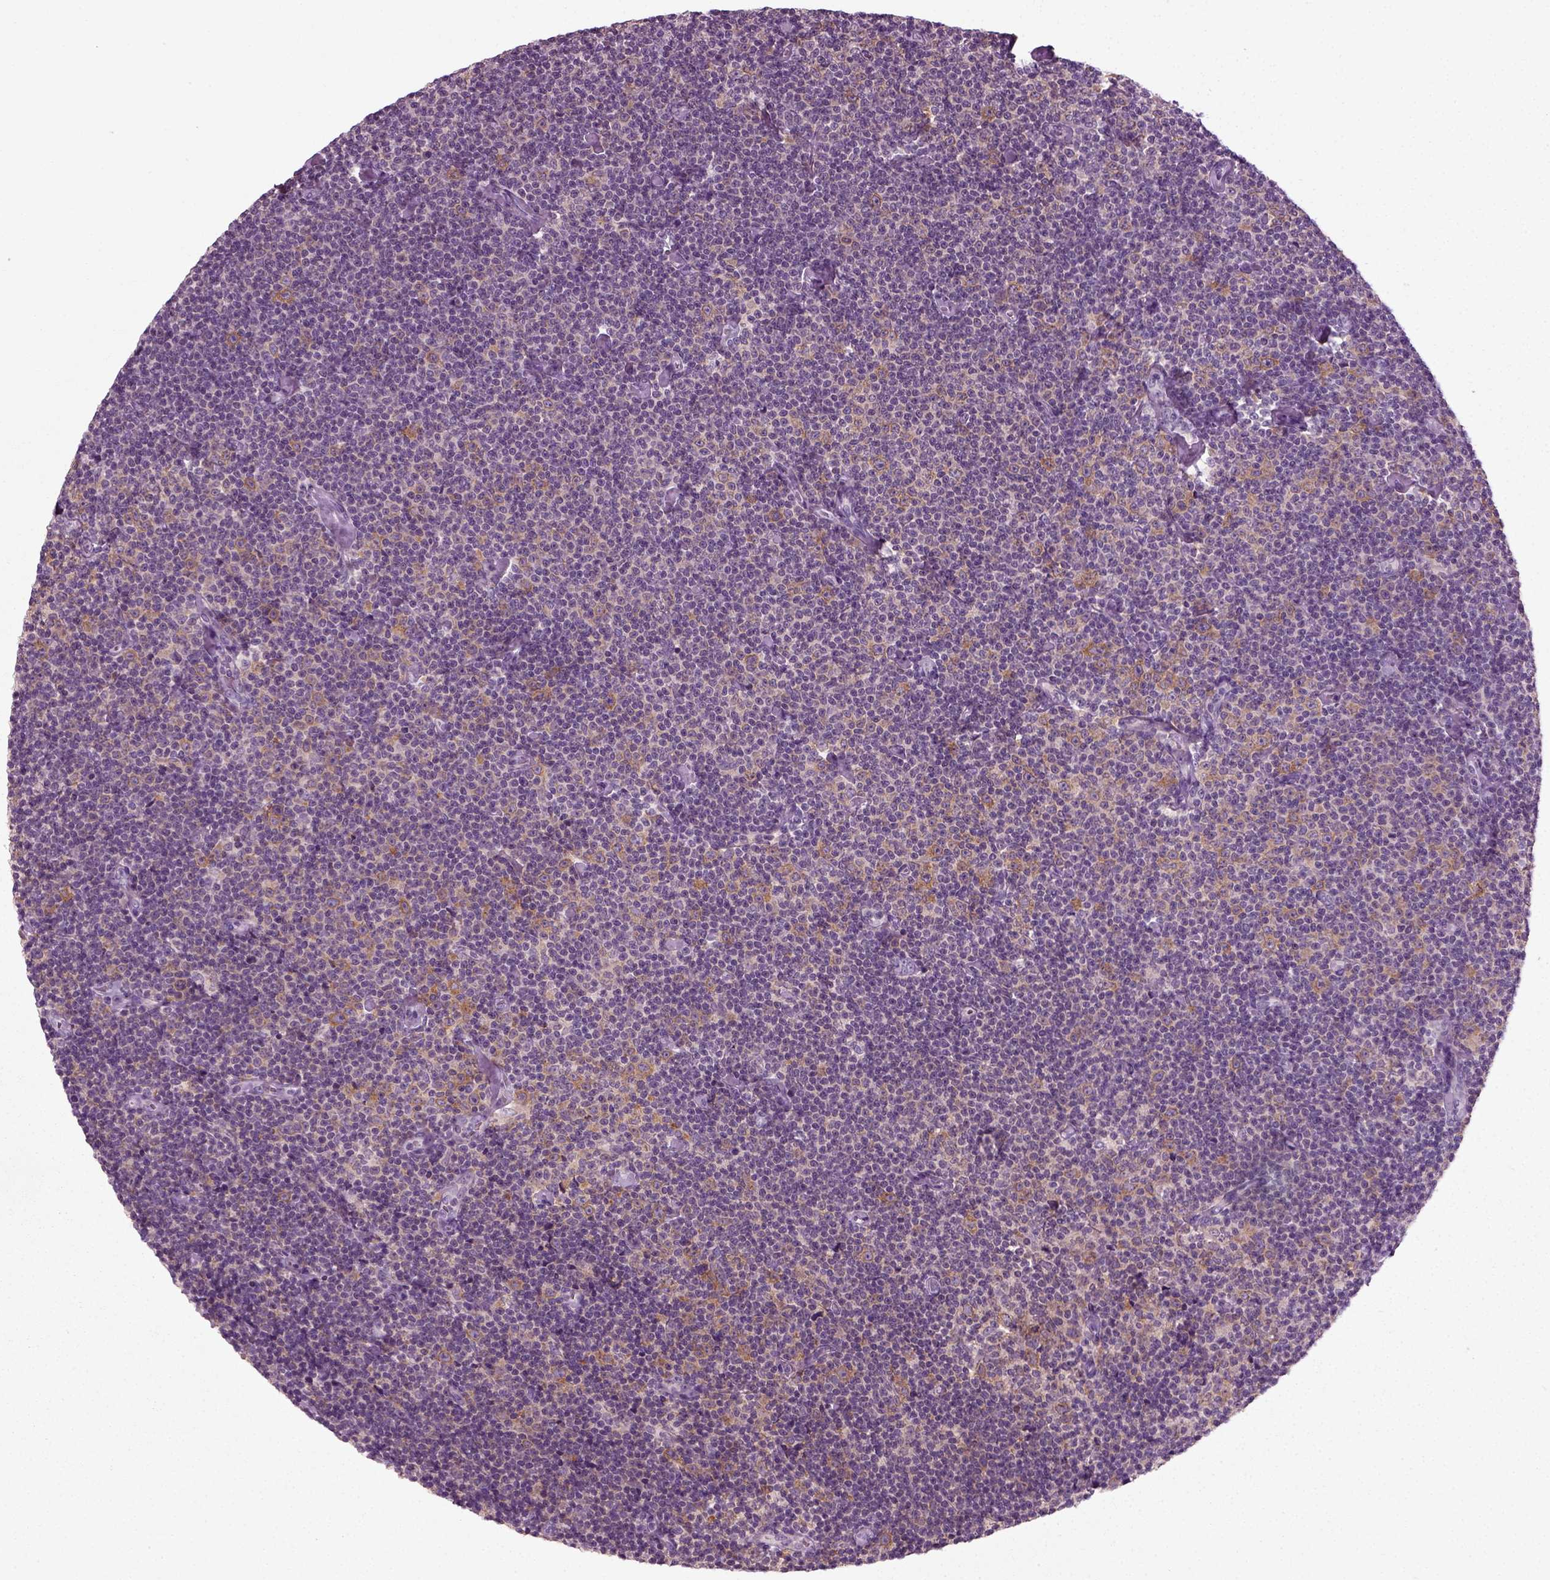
{"staining": {"intensity": "negative", "quantity": "none", "location": "none"}, "tissue": "lymphoma", "cell_type": "Tumor cells", "image_type": "cancer", "snomed": [{"axis": "morphology", "description": "Malignant lymphoma, non-Hodgkin's type, Low grade"}, {"axis": "topography", "description": "Lymph node"}], "caption": "Immunohistochemistry (IHC) of human low-grade malignant lymphoma, non-Hodgkin's type demonstrates no staining in tumor cells.", "gene": "RND2", "patient": {"sex": "male", "age": 81}}